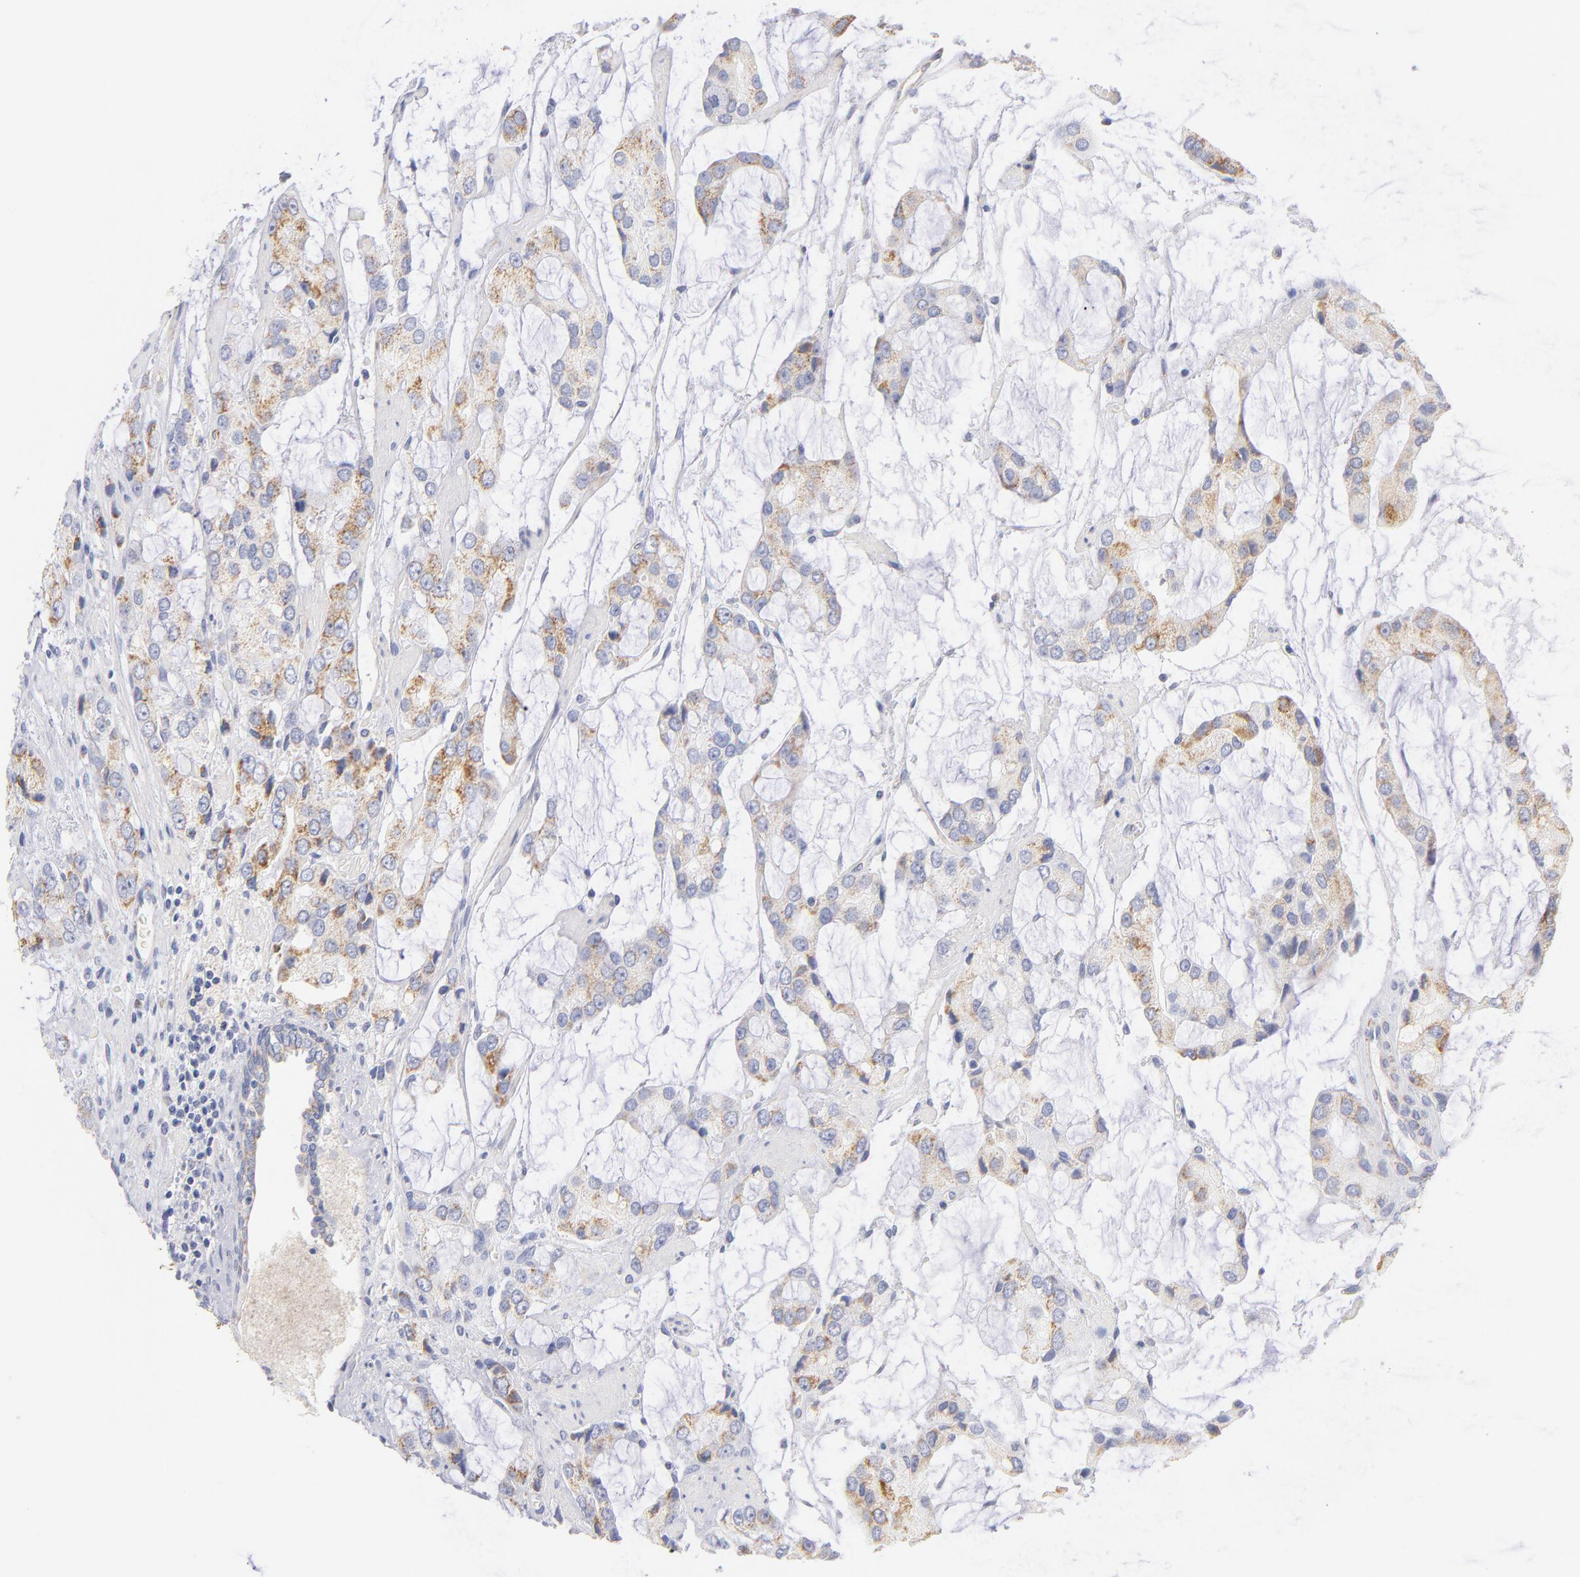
{"staining": {"intensity": "moderate", "quantity": ">75%", "location": "cytoplasmic/membranous"}, "tissue": "prostate cancer", "cell_type": "Tumor cells", "image_type": "cancer", "snomed": [{"axis": "morphology", "description": "Adenocarcinoma, High grade"}, {"axis": "topography", "description": "Prostate"}], "caption": "Immunohistochemistry (IHC) histopathology image of prostate cancer stained for a protein (brown), which exhibits medium levels of moderate cytoplasmic/membranous positivity in about >75% of tumor cells.", "gene": "AIFM1", "patient": {"sex": "male", "age": 67}}